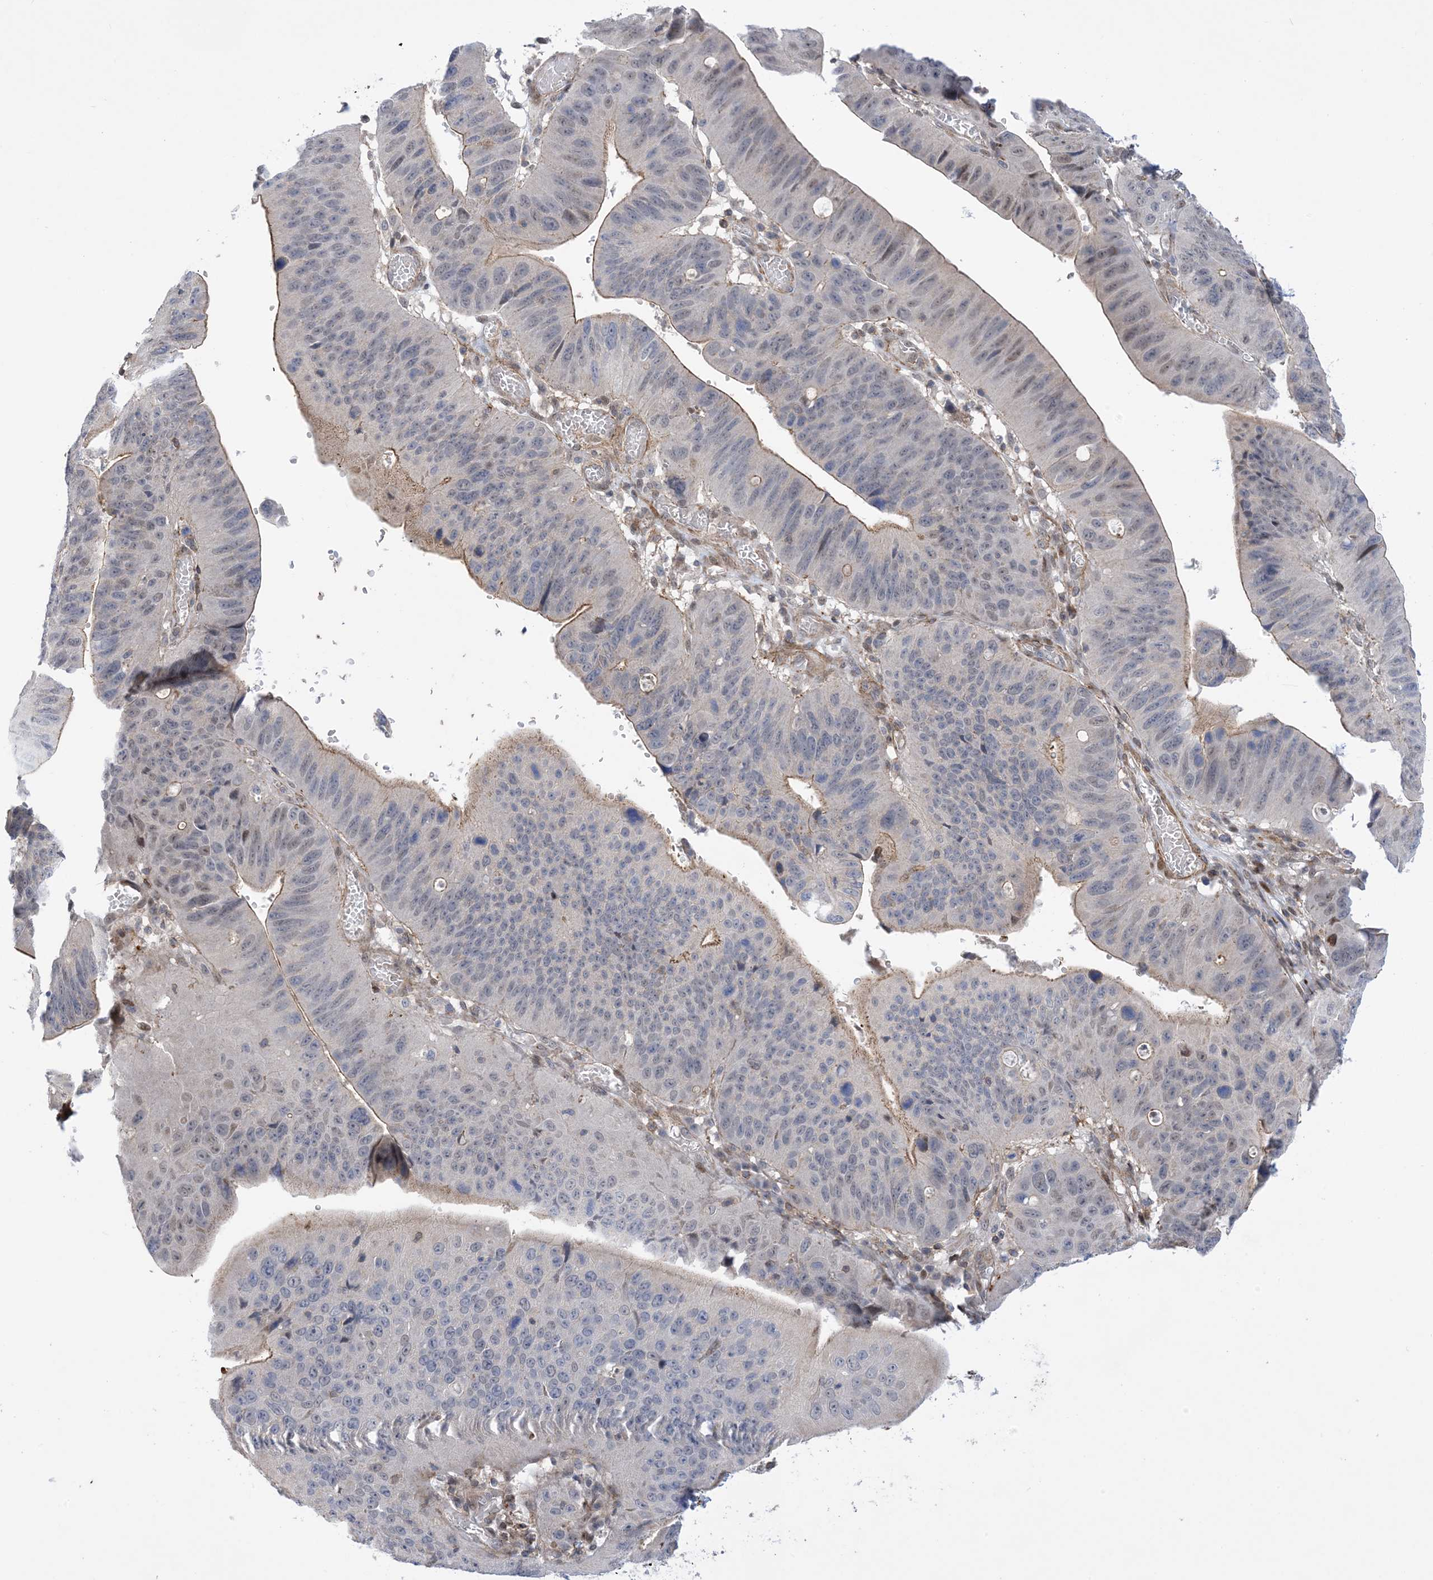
{"staining": {"intensity": "moderate", "quantity": "<25%", "location": "cytoplasmic/membranous"}, "tissue": "stomach cancer", "cell_type": "Tumor cells", "image_type": "cancer", "snomed": [{"axis": "morphology", "description": "Adenocarcinoma, NOS"}, {"axis": "topography", "description": "Stomach"}], "caption": "A high-resolution image shows IHC staining of adenocarcinoma (stomach), which shows moderate cytoplasmic/membranous positivity in about <25% of tumor cells.", "gene": "ZNF8", "patient": {"sex": "male", "age": 59}}